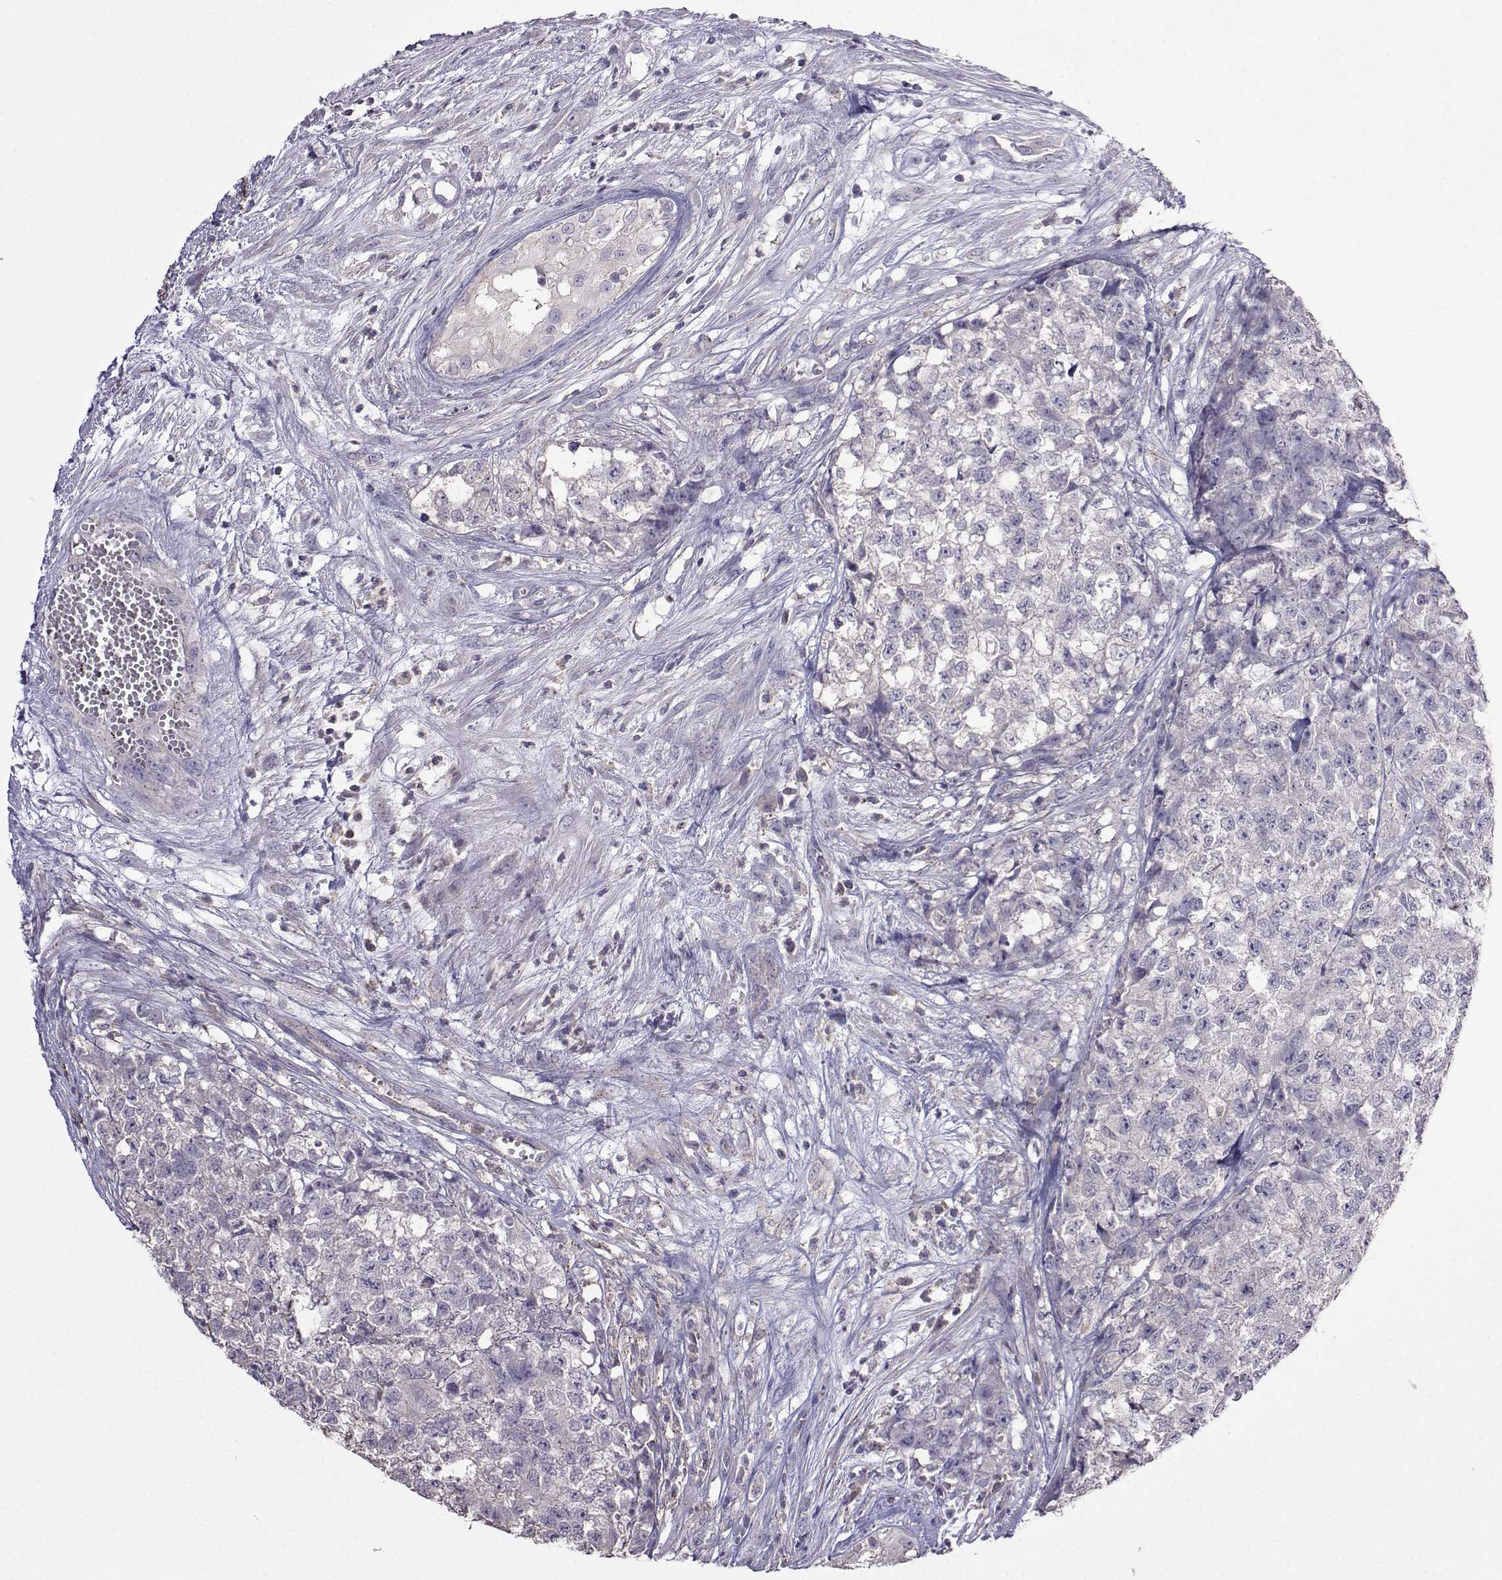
{"staining": {"intensity": "negative", "quantity": "none", "location": "none"}, "tissue": "testis cancer", "cell_type": "Tumor cells", "image_type": "cancer", "snomed": [{"axis": "morphology", "description": "Seminoma, NOS"}, {"axis": "morphology", "description": "Carcinoma, Embryonal, NOS"}, {"axis": "topography", "description": "Testis"}], "caption": "This is an immunohistochemistry (IHC) micrograph of human testis seminoma. There is no expression in tumor cells.", "gene": "FCAMR", "patient": {"sex": "male", "age": 22}}